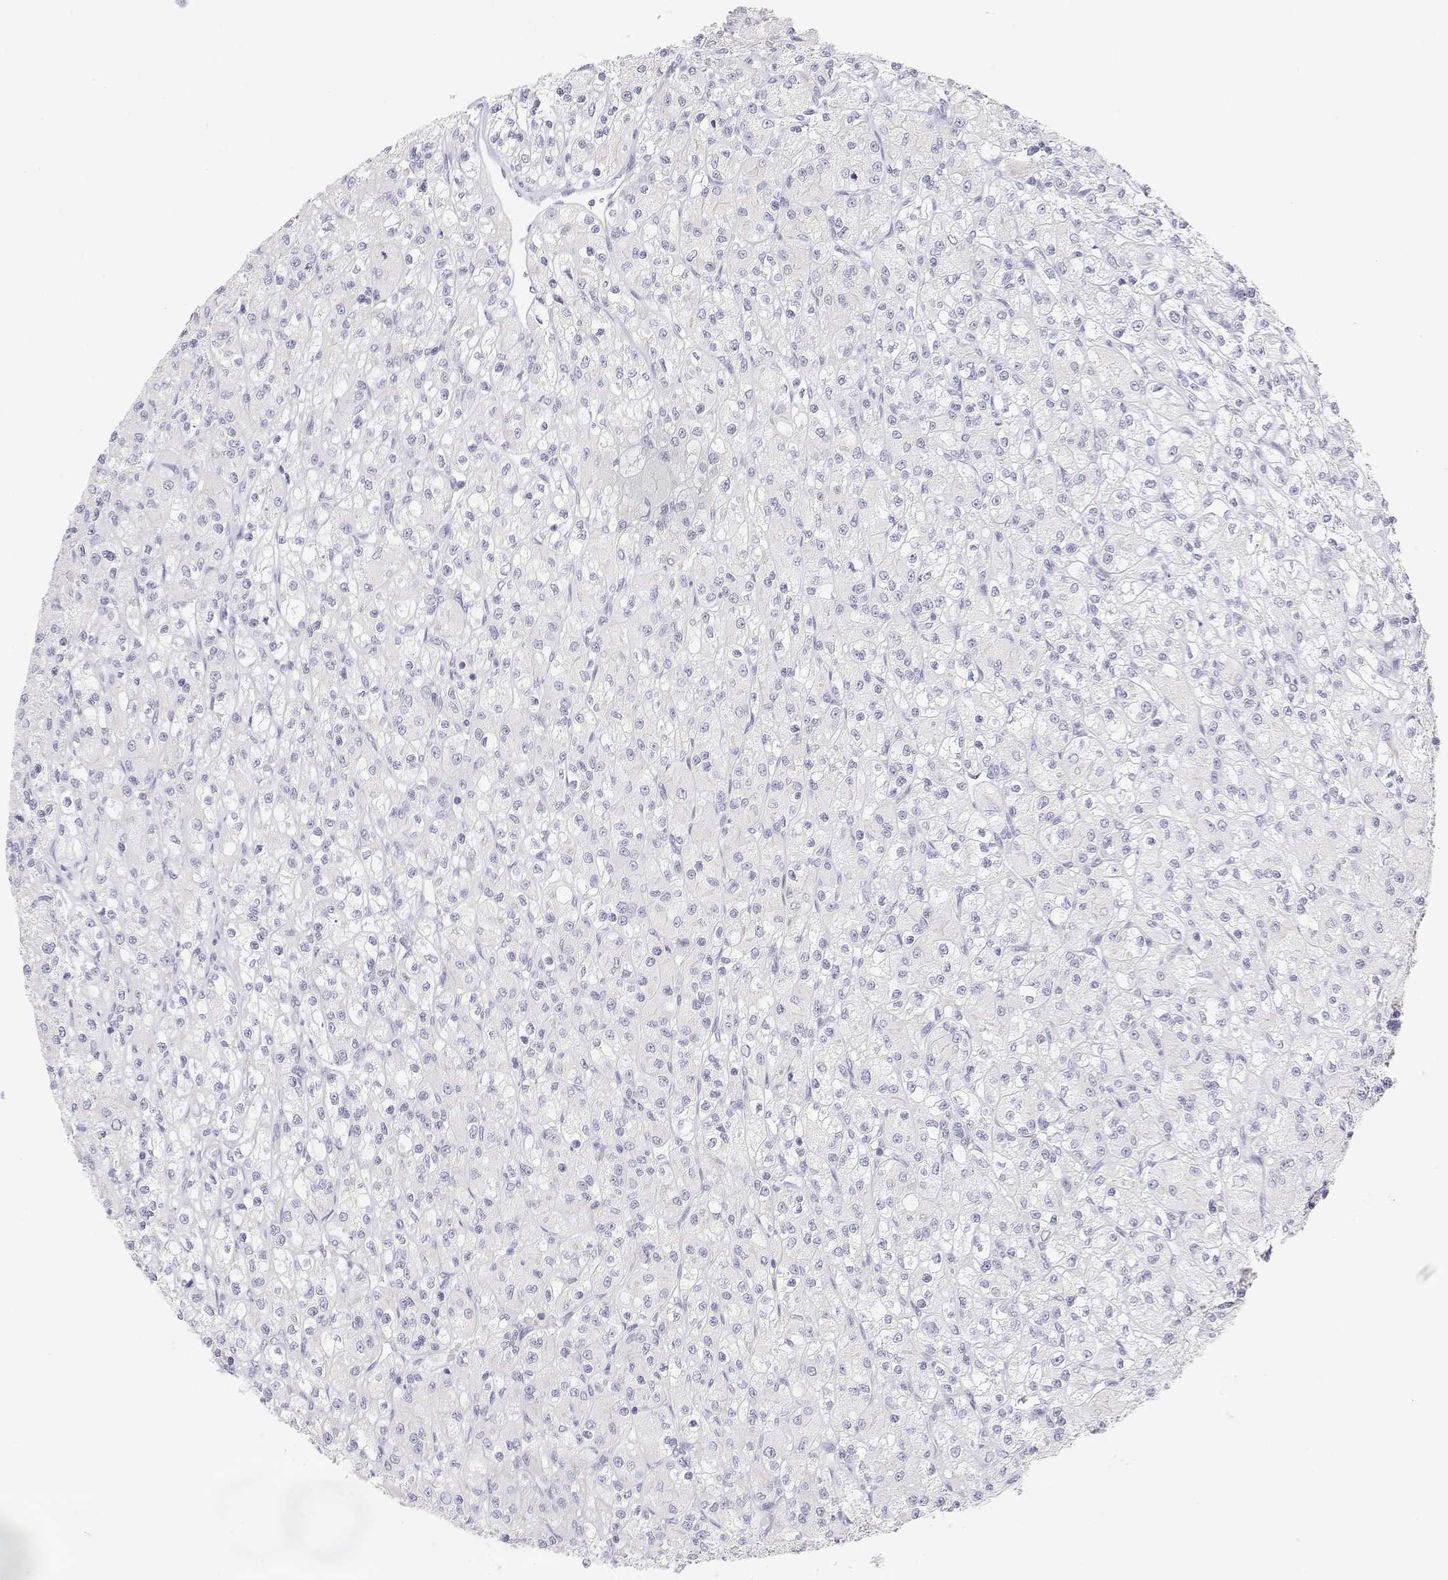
{"staining": {"intensity": "negative", "quantity": "none", "location": "none"}, "tissue": "renal cancer", "cell_type": "Tumor cells", "image_type": "cancer", "snomed": [{"axis": "morphology", "description": "Adenocarcinoma, NOS"}, {"axis": "topography", "description": "Kidney"}], "caption": "Immunohistochemistry (IHC) micrograph of adenocarcinoma (renal) stained for a protein (brown), which reveals no staining in tumor cells.", "gene": "MISP", "patient": {"sex": "female", "age": 70}}